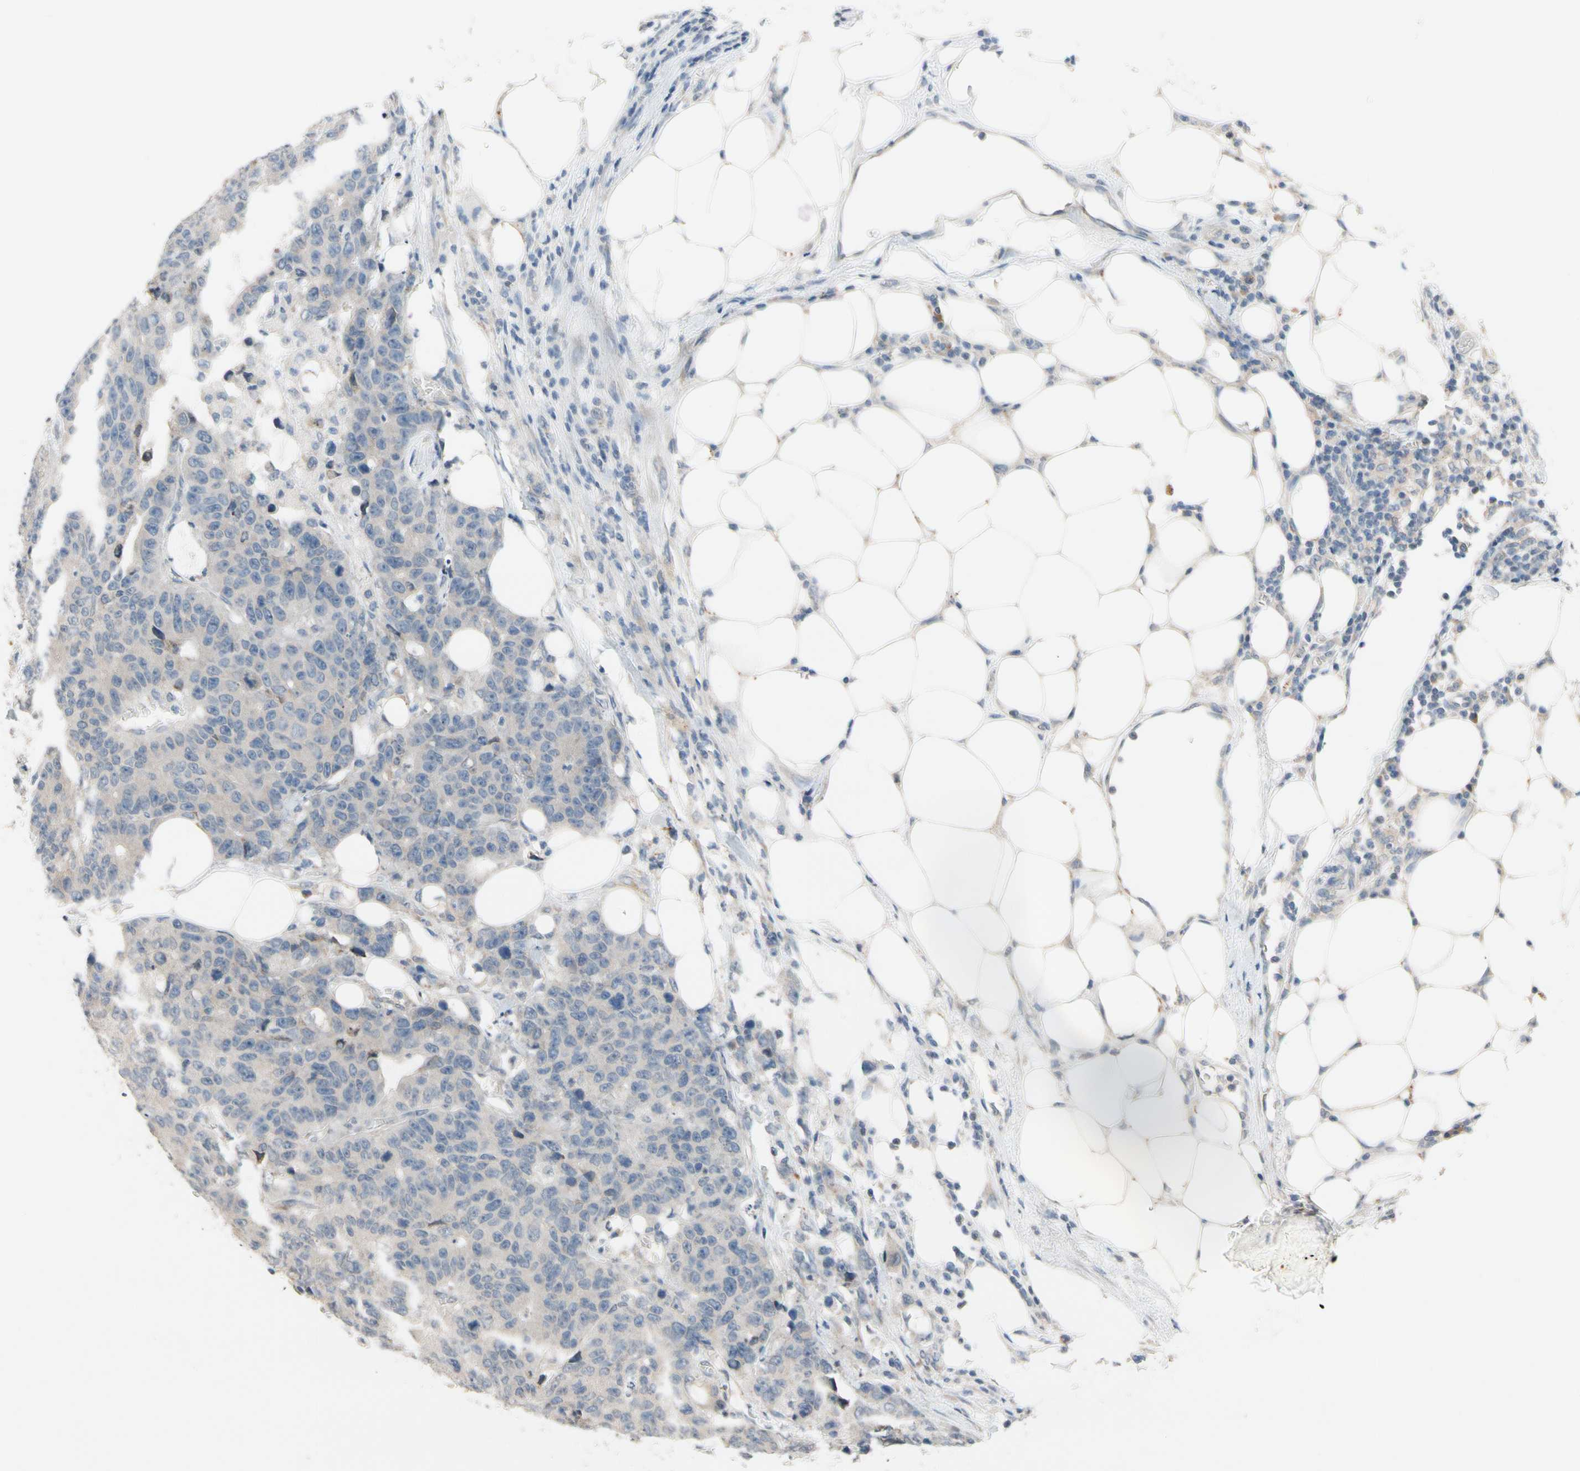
{"staining": {"intensity": "negative", "quantity": "none", "location": "none"}, "tissue": "colorectal cancer", "cell_type": "Tumor cells", "image_type": "cancer", "snomed": [{"axis": "morphology", "description": "Adenocarcinoma, NOS"}, {"axis": "topography", "description": "Colon"}], "caption": "A high-resolution histopathology image shows immunohistochemistry (IHC) staining of adenocarcinoma (colorectal), which reveals no significant staining in tumor cells.", "gene": "PIP5K1B", "patient": {"sex": "female", "age": 86}}